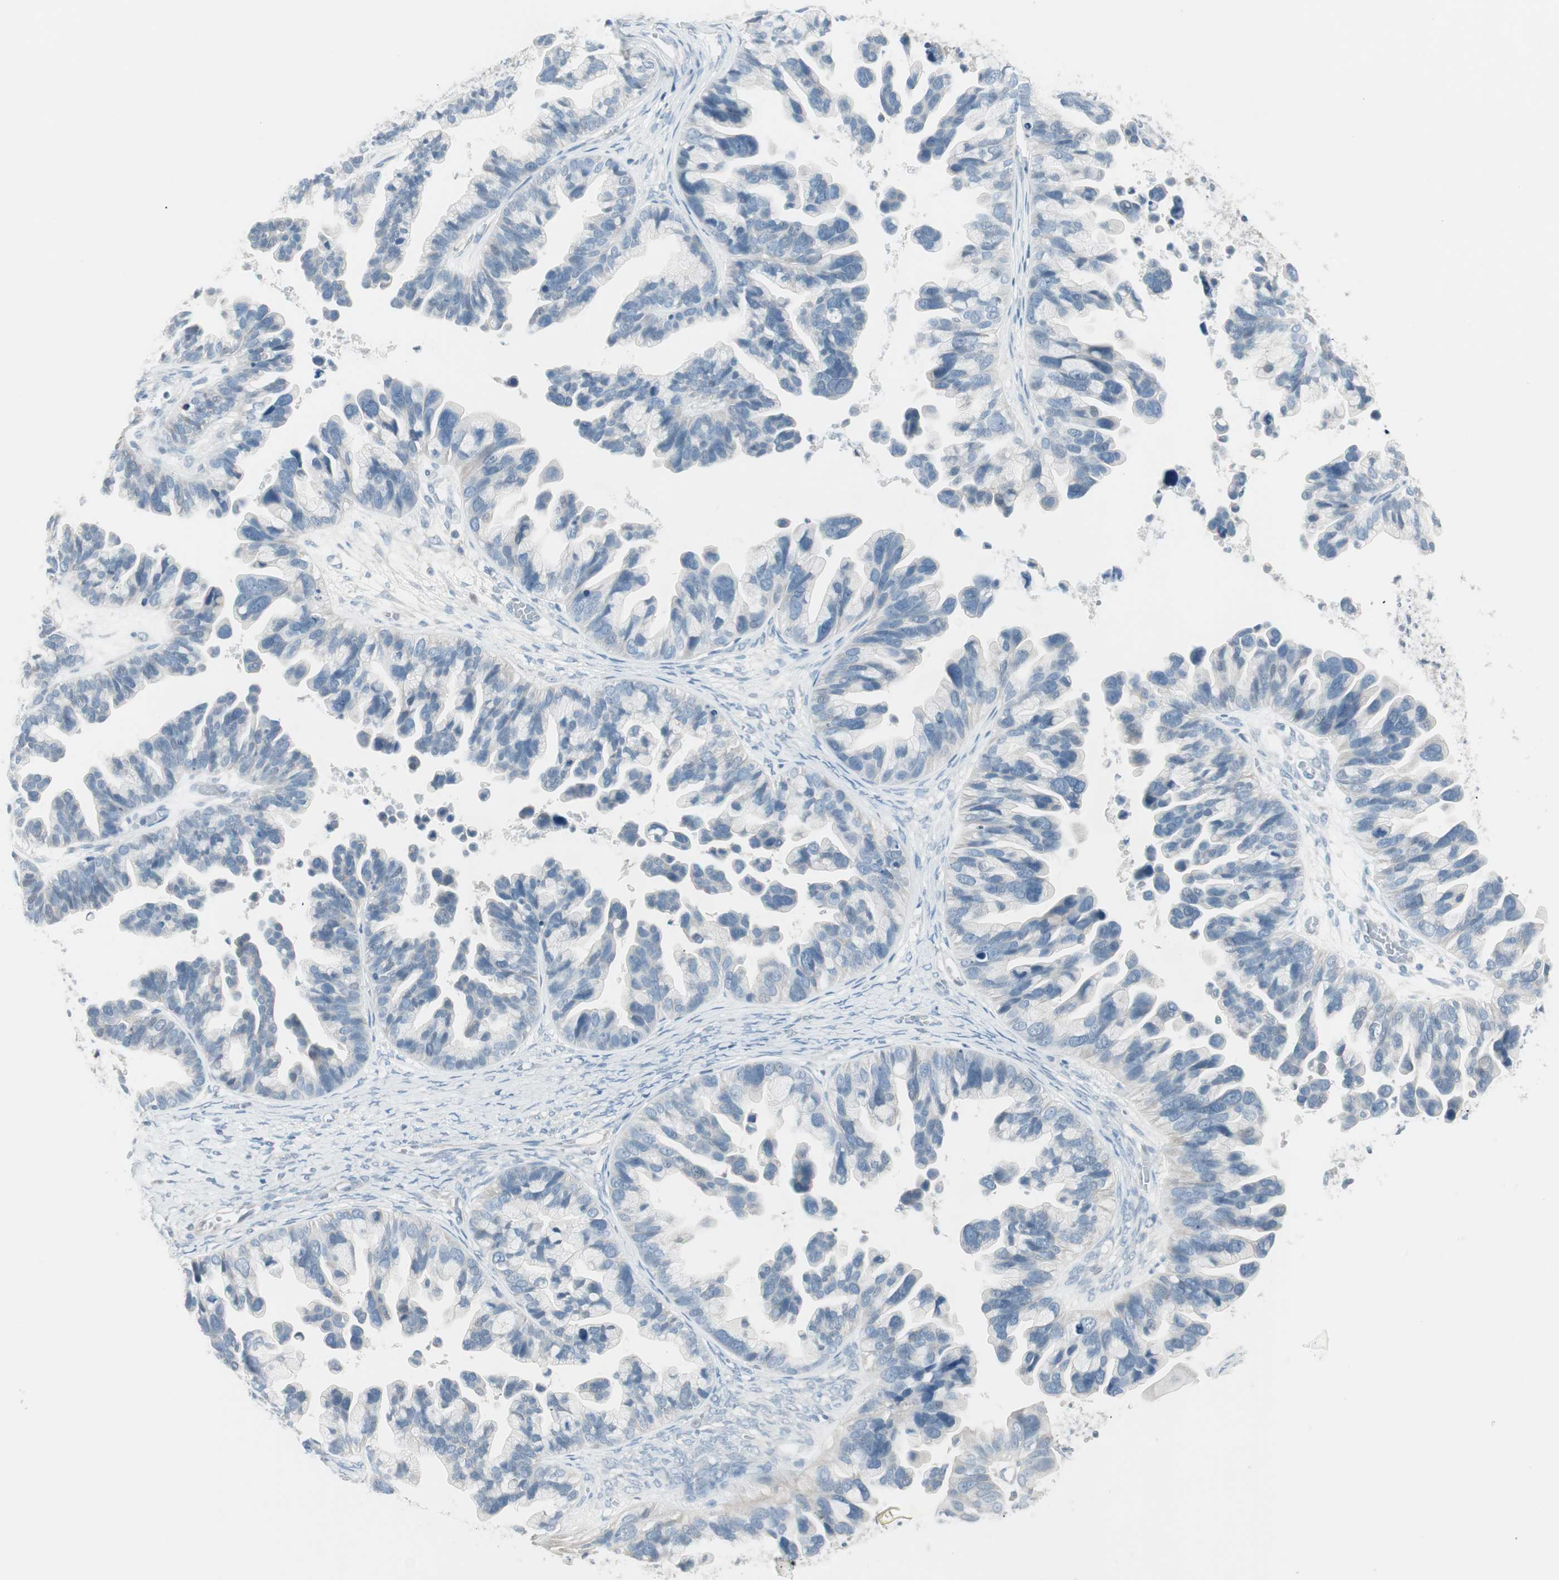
{"staining": {"intensity": "weak", "quantity": "25%-75%", "location": "cytoplasmic/membranous"}, "tissue": "ovarian cancer", "cell_type": "Tumor cells", "image_type": "cancer", "snomed": [{"axis": "morphology", "description": "Cystadenocarcinoma, serous, NOS"}, {"axis": "topography", "description": "Ovary"}], "caption": "The micrograph displays a brown stain indicating the presence of a protein in the cytoplasmic/membranous of tumor cells in ovarian cancer (serous cystadenocarcinoma).", "gene": "ITLN2", "patient": {"sex": "female", "age": 56}}